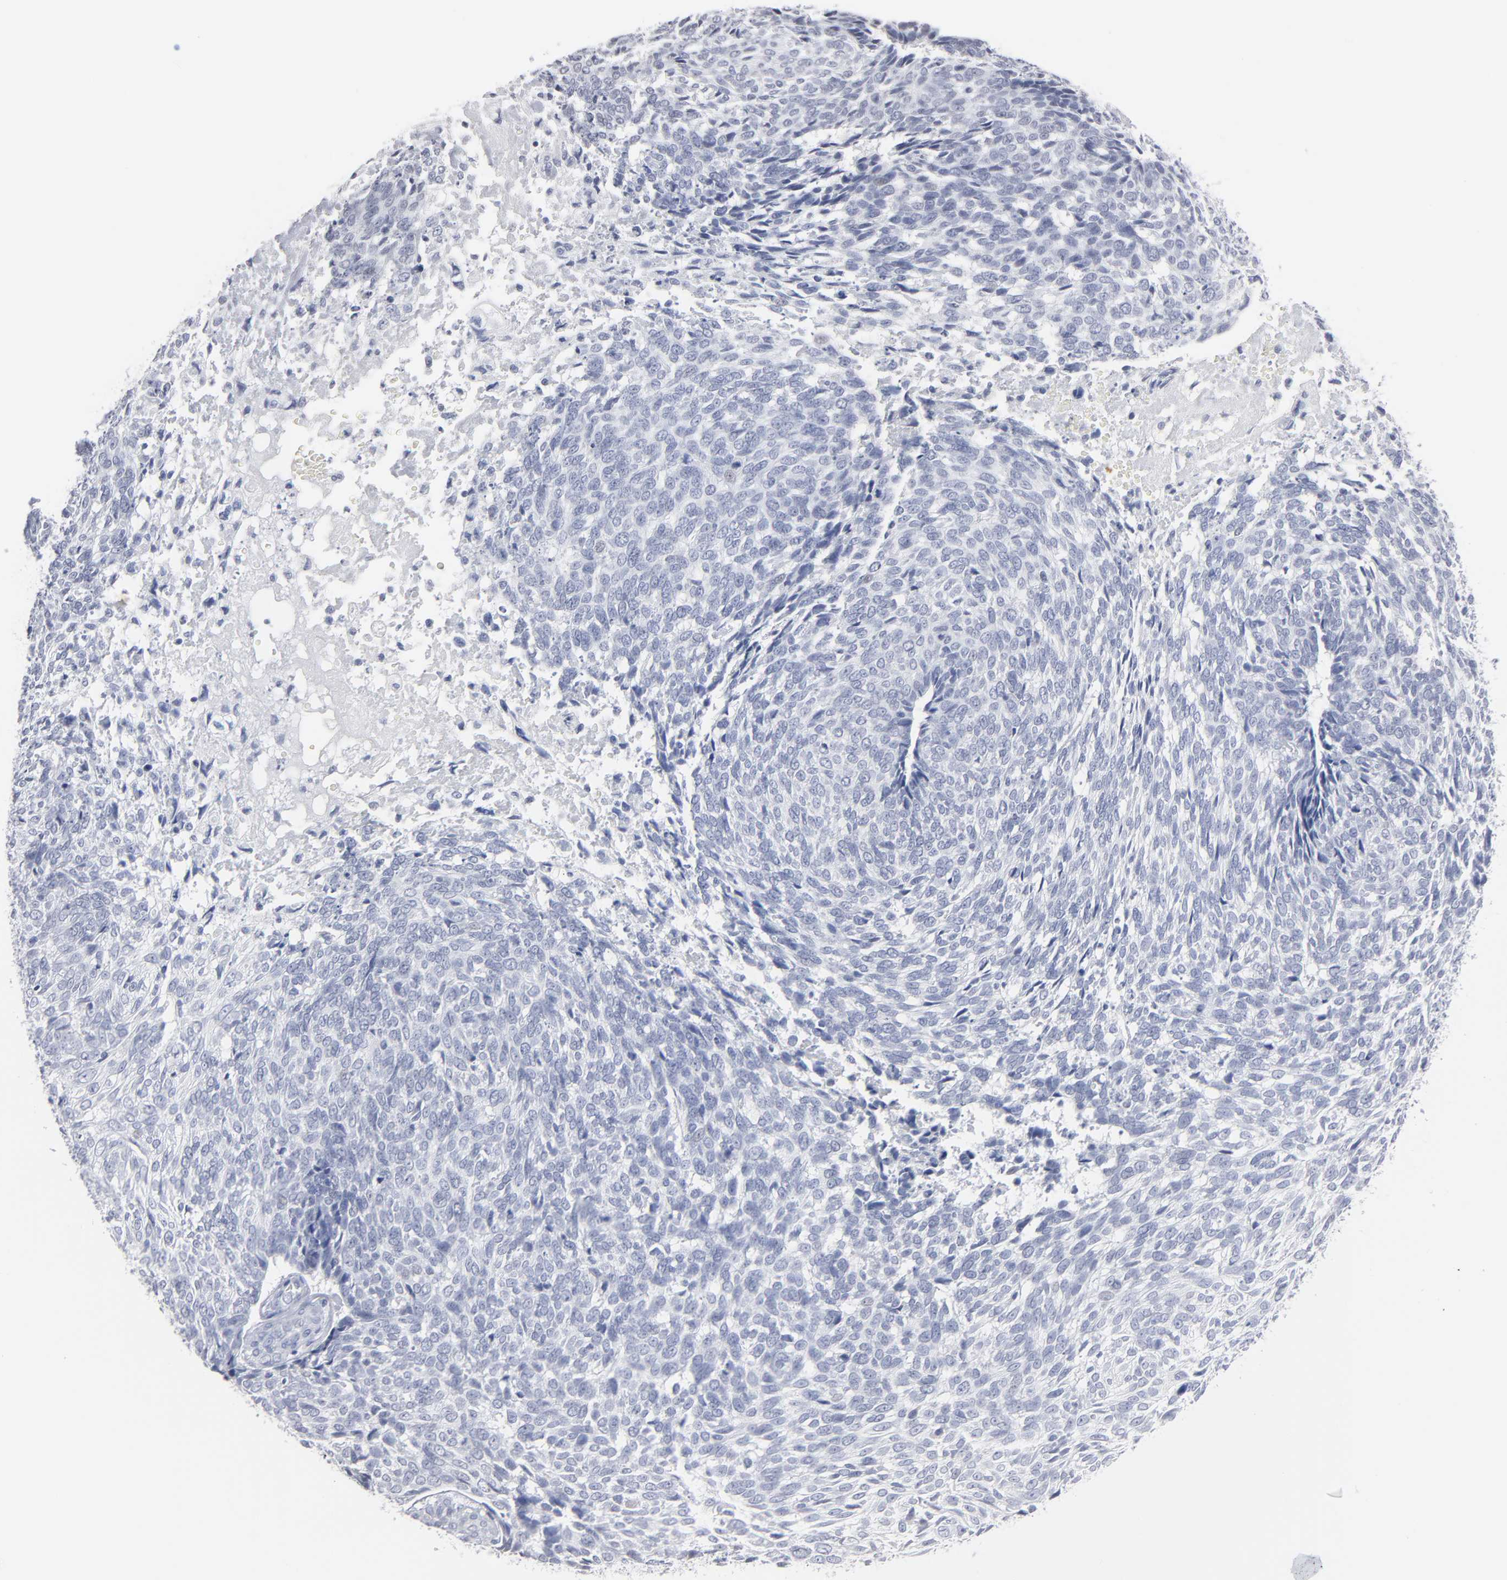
{"staining": {"intensity": "negative", "quantity": "none", "location": "none"}, "tissue": "skin cancer", "cell_type": "Tumor cells", "image_type": "cancer", "snomed": [{"axis": "morphology", "description": "Basal cell carcinoma"}, {"axis": "topography", "description": "Skin"}], "caption": "The immunohistochemistry (IHC) image has no significant positivity in tumor cells of basal cell carcinoma (skin) tissue.", "gene": "RPH3A", "patient": {"sex": "male", "age": 72}}